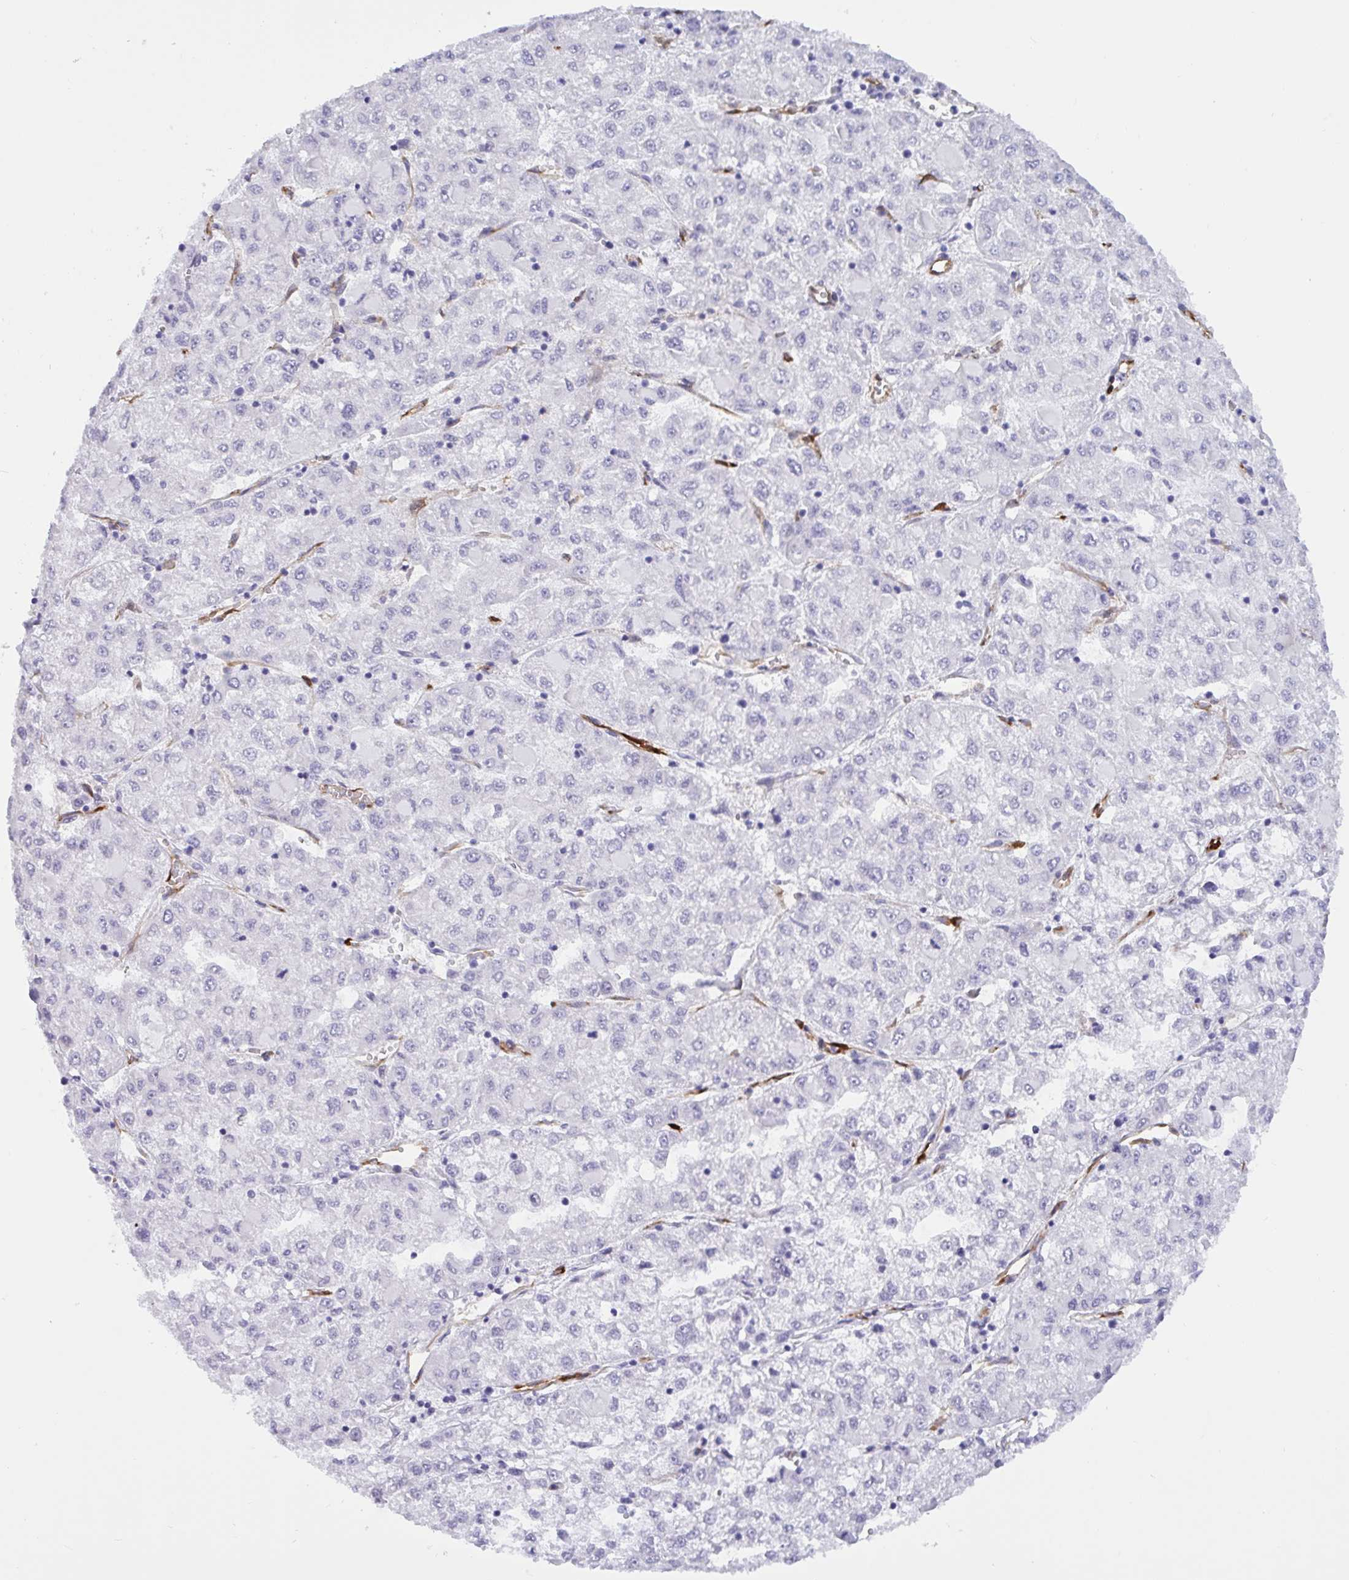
{"staining": {"intensity": "negative", "quantity": "none", "location": "none"}, "tissue": "liver cancer", "cell_type": "Tumor cells", "image_type": "cancer", "snomed": [{"axis": "morphology", "description": "Carcinoma, Hepatocellular, NOS"}, {"axis": "topography", "description": "Liver"}], "caption": "Immunohistochemical staining of liver cancer (hepatocellular carcinoma) demonstrates no significant expression in tumor cells.", "gene": "EML1", "patient": {"sex": "male", "age": 40}}